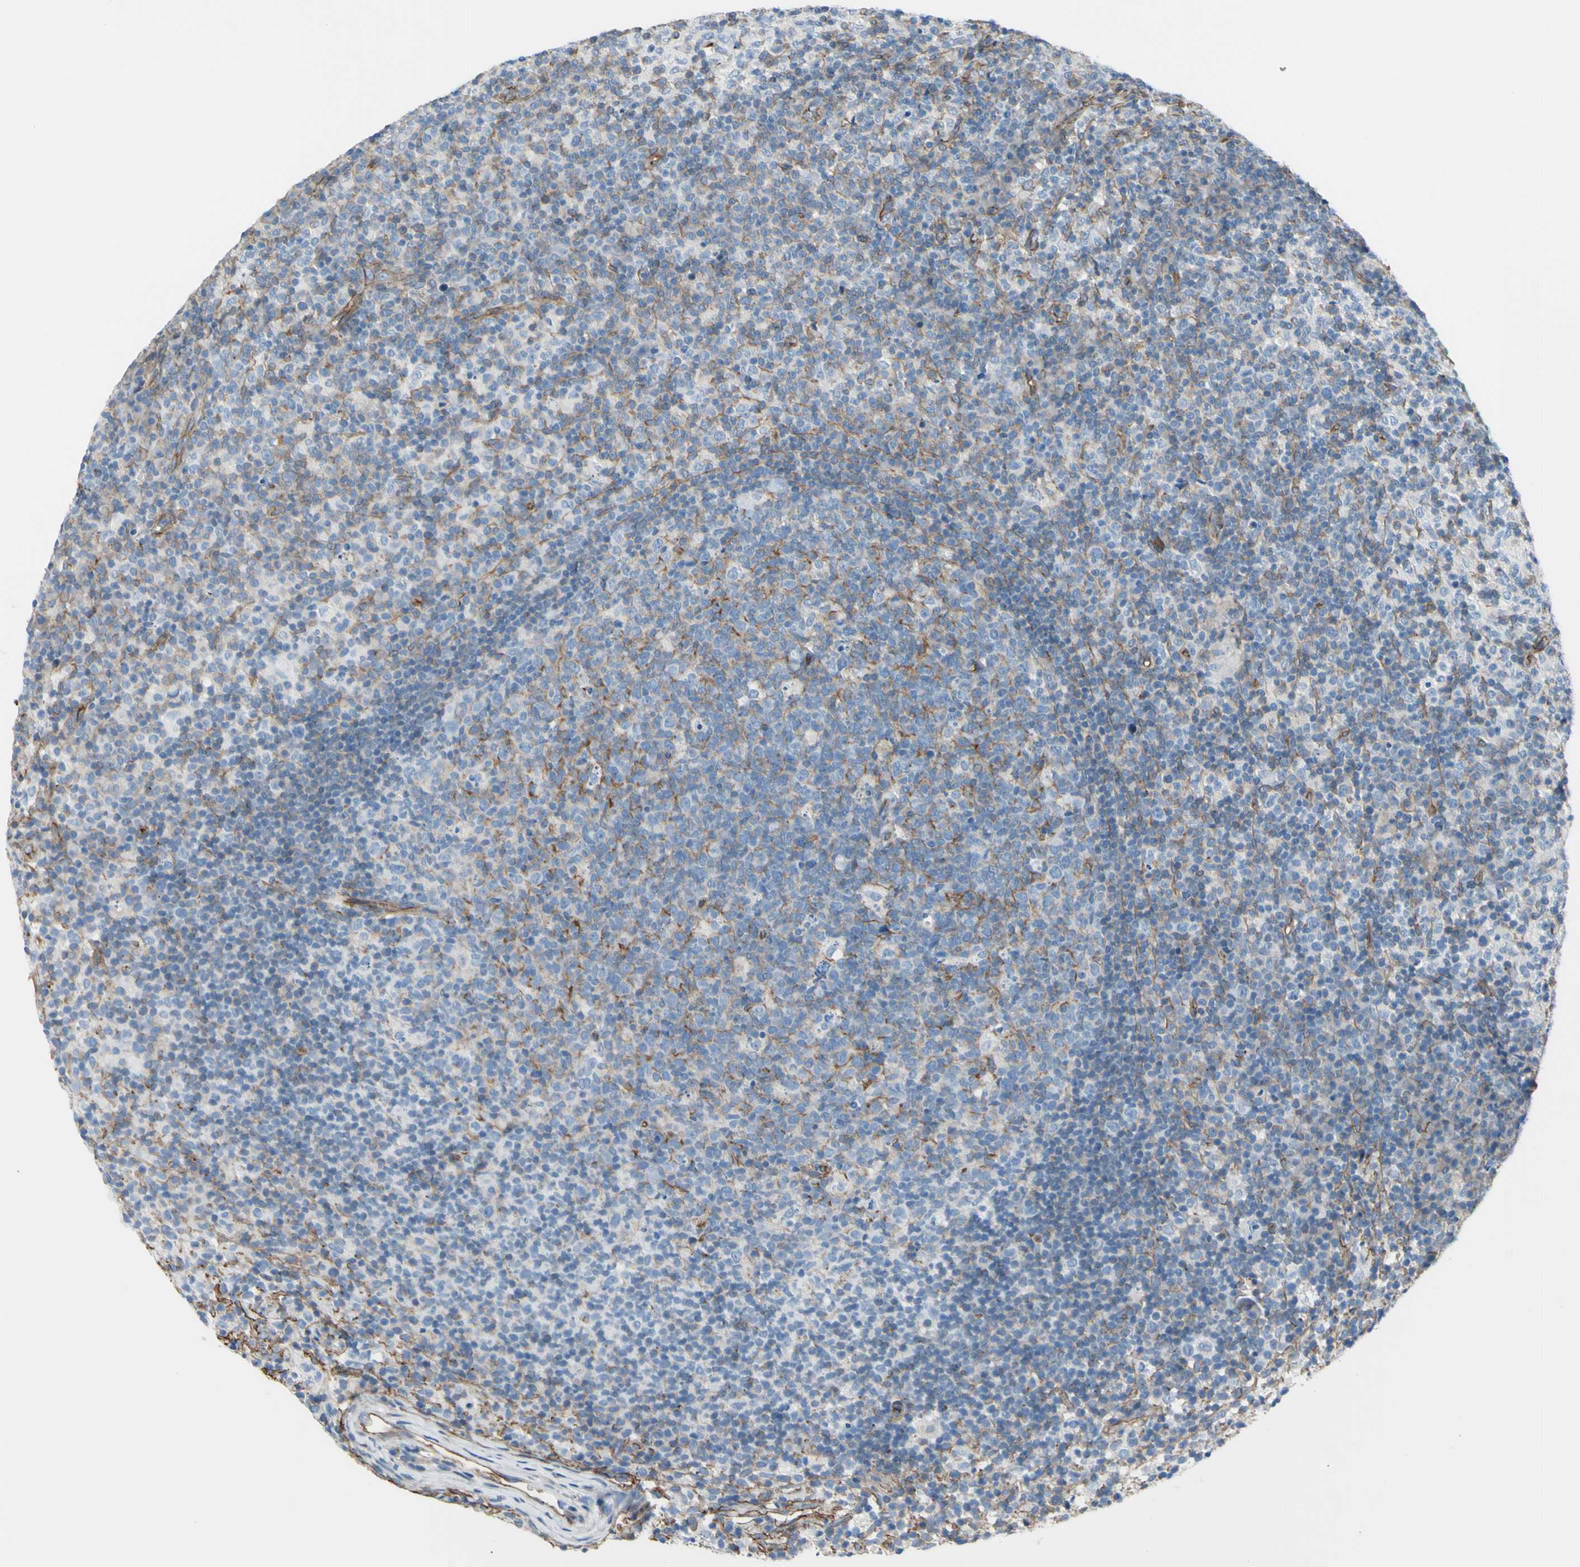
{"staining": {"intensity": "weak", "quantity": ">75%", "location": "cytoplasmic/membranous"}, "tissue": "lymph node", "cell_type": "Germinal center cells", "image_type": "normal", "snomed": [{"axis": "morphology", "description": "Normal tissue, NOS"}, {"axis": "morphology", "description": "Inflammation, NOS"}, {"axis": "topography", "description": "Lymph node"}], "caption": "Normal lymph node shows weak cytoplasmic/membranous positivity in approximately >75% of germinal center cells, visualized by immunohistochemistry.", "gene": "TPBG", "patient": {"sex": "male", "age": 55}}